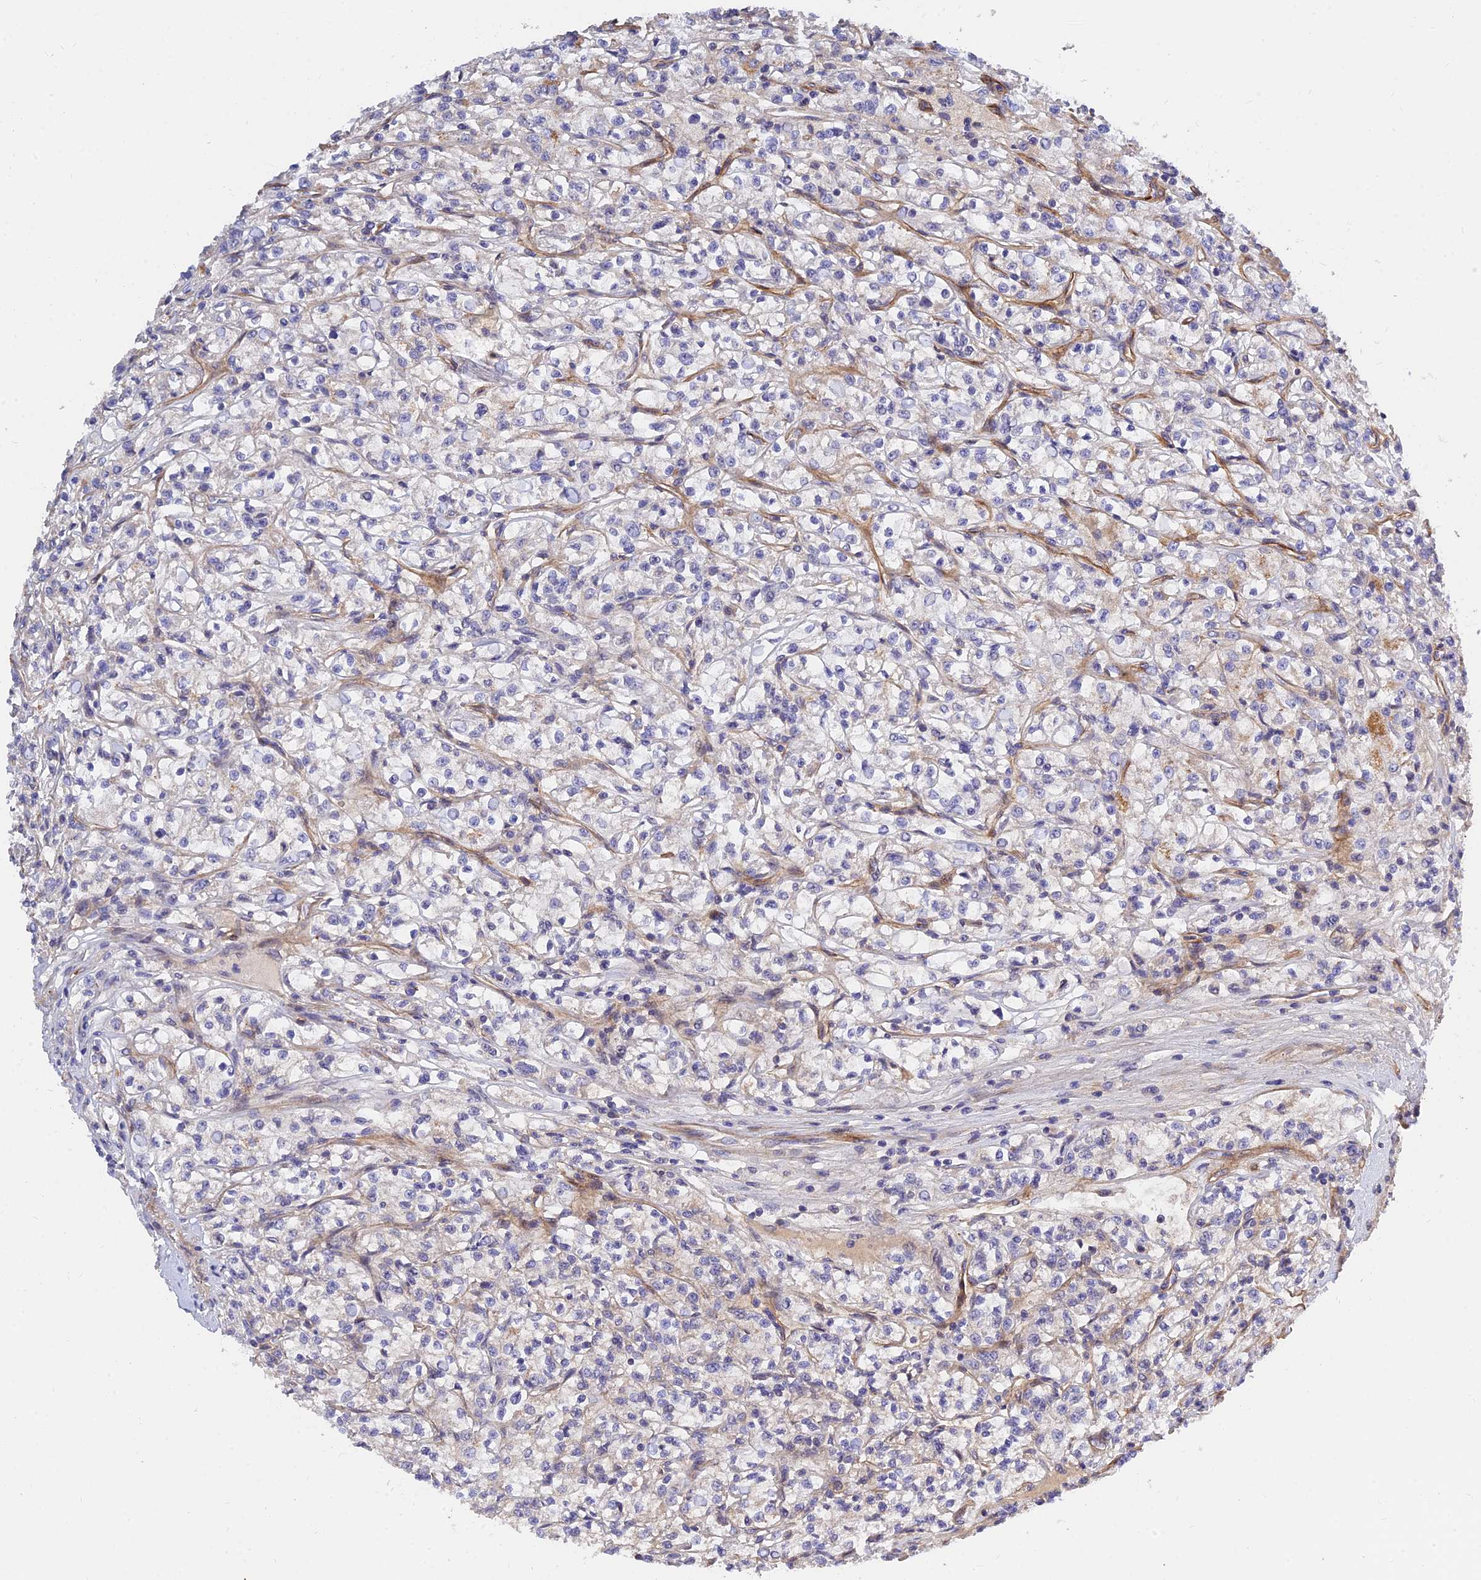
{"staining": {"intensity": "negative", "quantity": "none", "location": "none"}, "tissue": "renal cancer", "cell_type": "Tumor cells", "image_type": "cancer", "snomed": [{"axis": "morphology", "description": "Adenocarcinoma, NOS"}, {"axis": "topography", "description": "Kidney"}], "caption": "Immunohistochemical staining of renal adenocarcinoma demonstrates no significant positivity in tumor cells.", "gene": "MRPL35", "patient": {"sex": "female", "age": 59}}